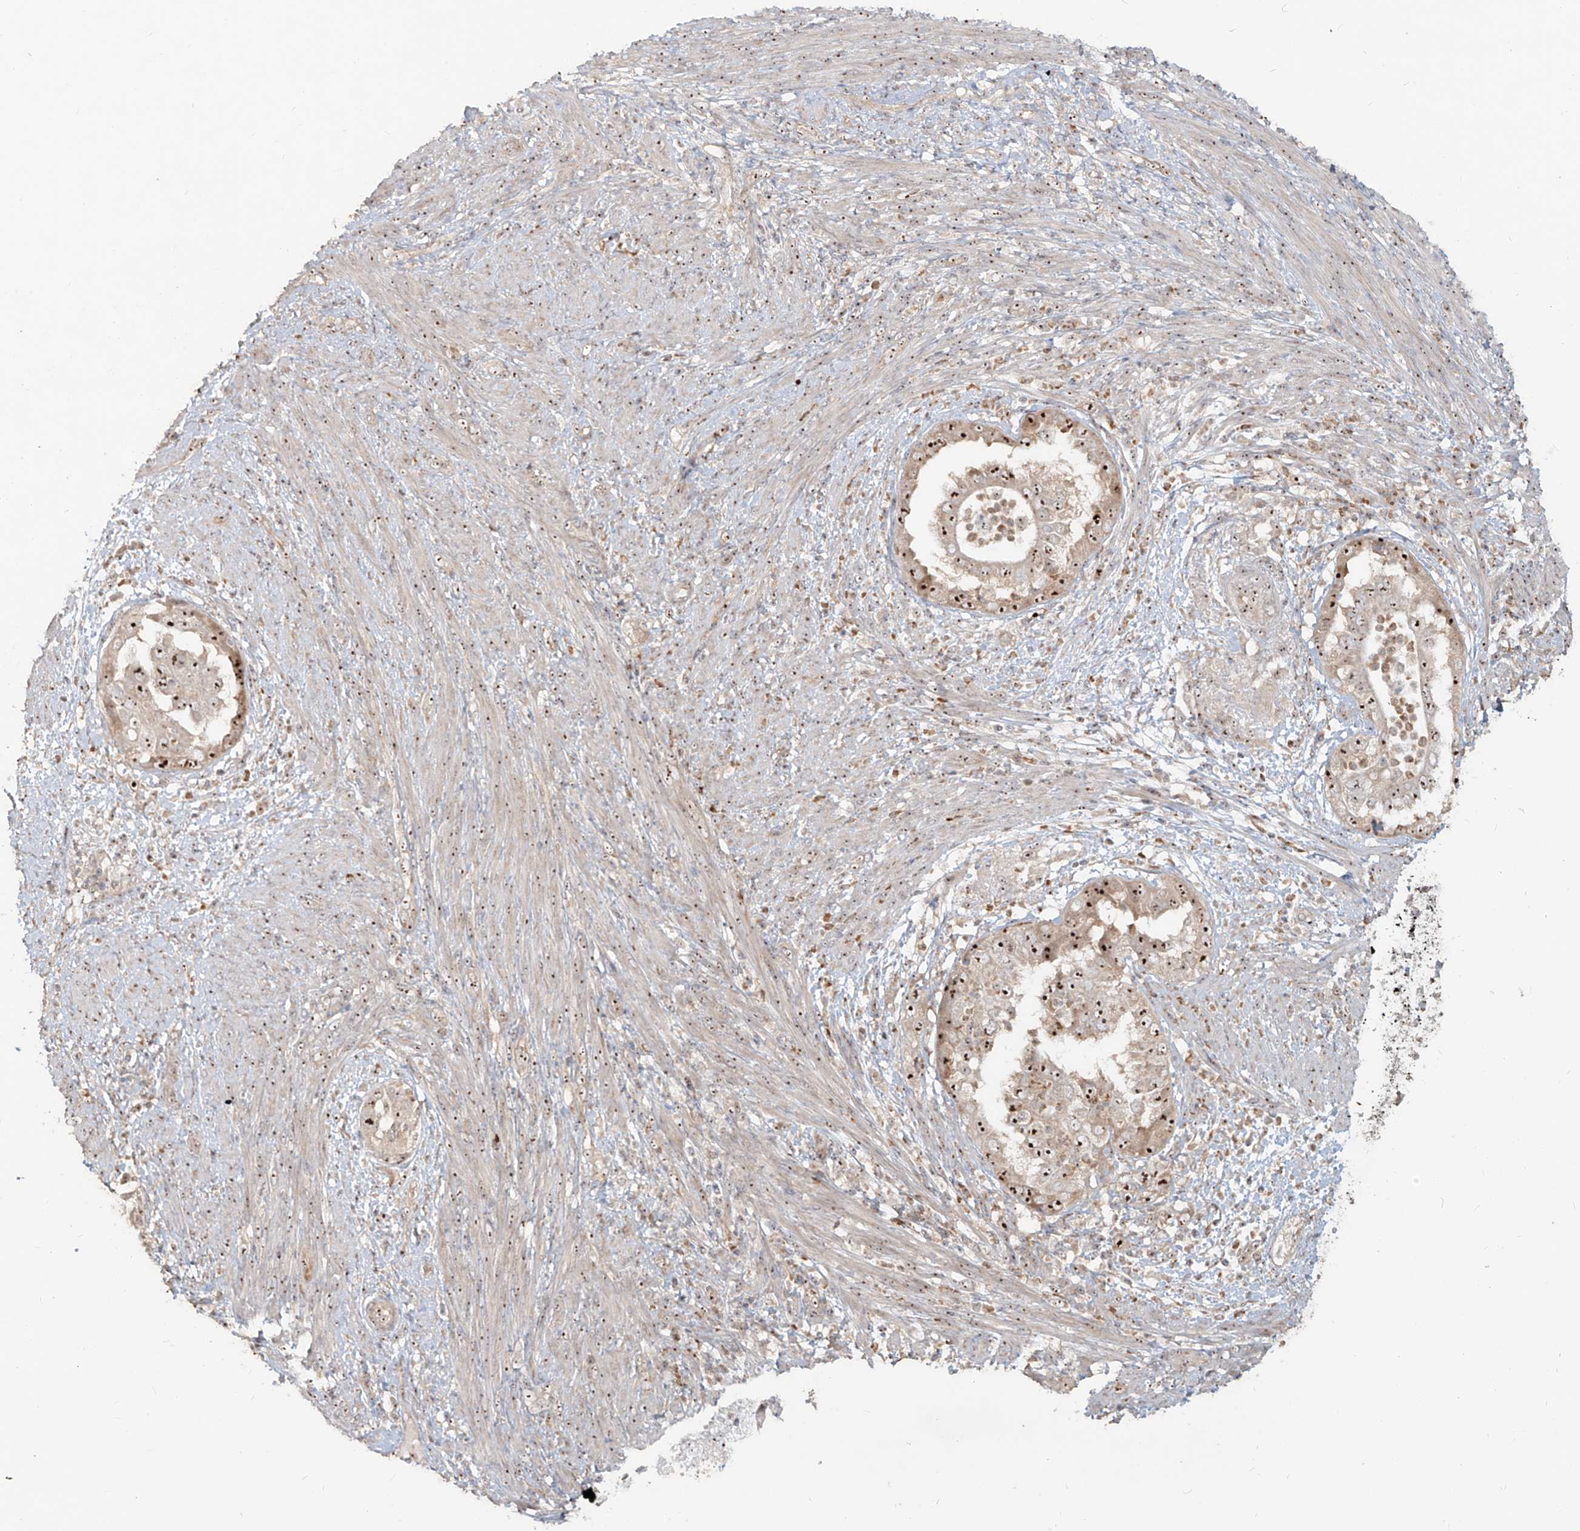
{"staining": {"intensity": "strong", "quantity": ">75%", "location": "nuclear"}, "tissue": "endometrial cancer", "cell_type": "Tumor cells", "image_type": "cancer", "snomed": [{"axis": "morphology", "description": "Adenocarcinoma, NOS"}, {"axis": "topography", "description": "Endometrium"}], "caption": "Immunohistochemical staining of endometrial cancer (adenocarcinoma) shows high levels of strong nuclear protein positivity in approximately >75% of tumor cells.", "gene": "BYSL", "patient": {"sex": "female", "age": 85}}